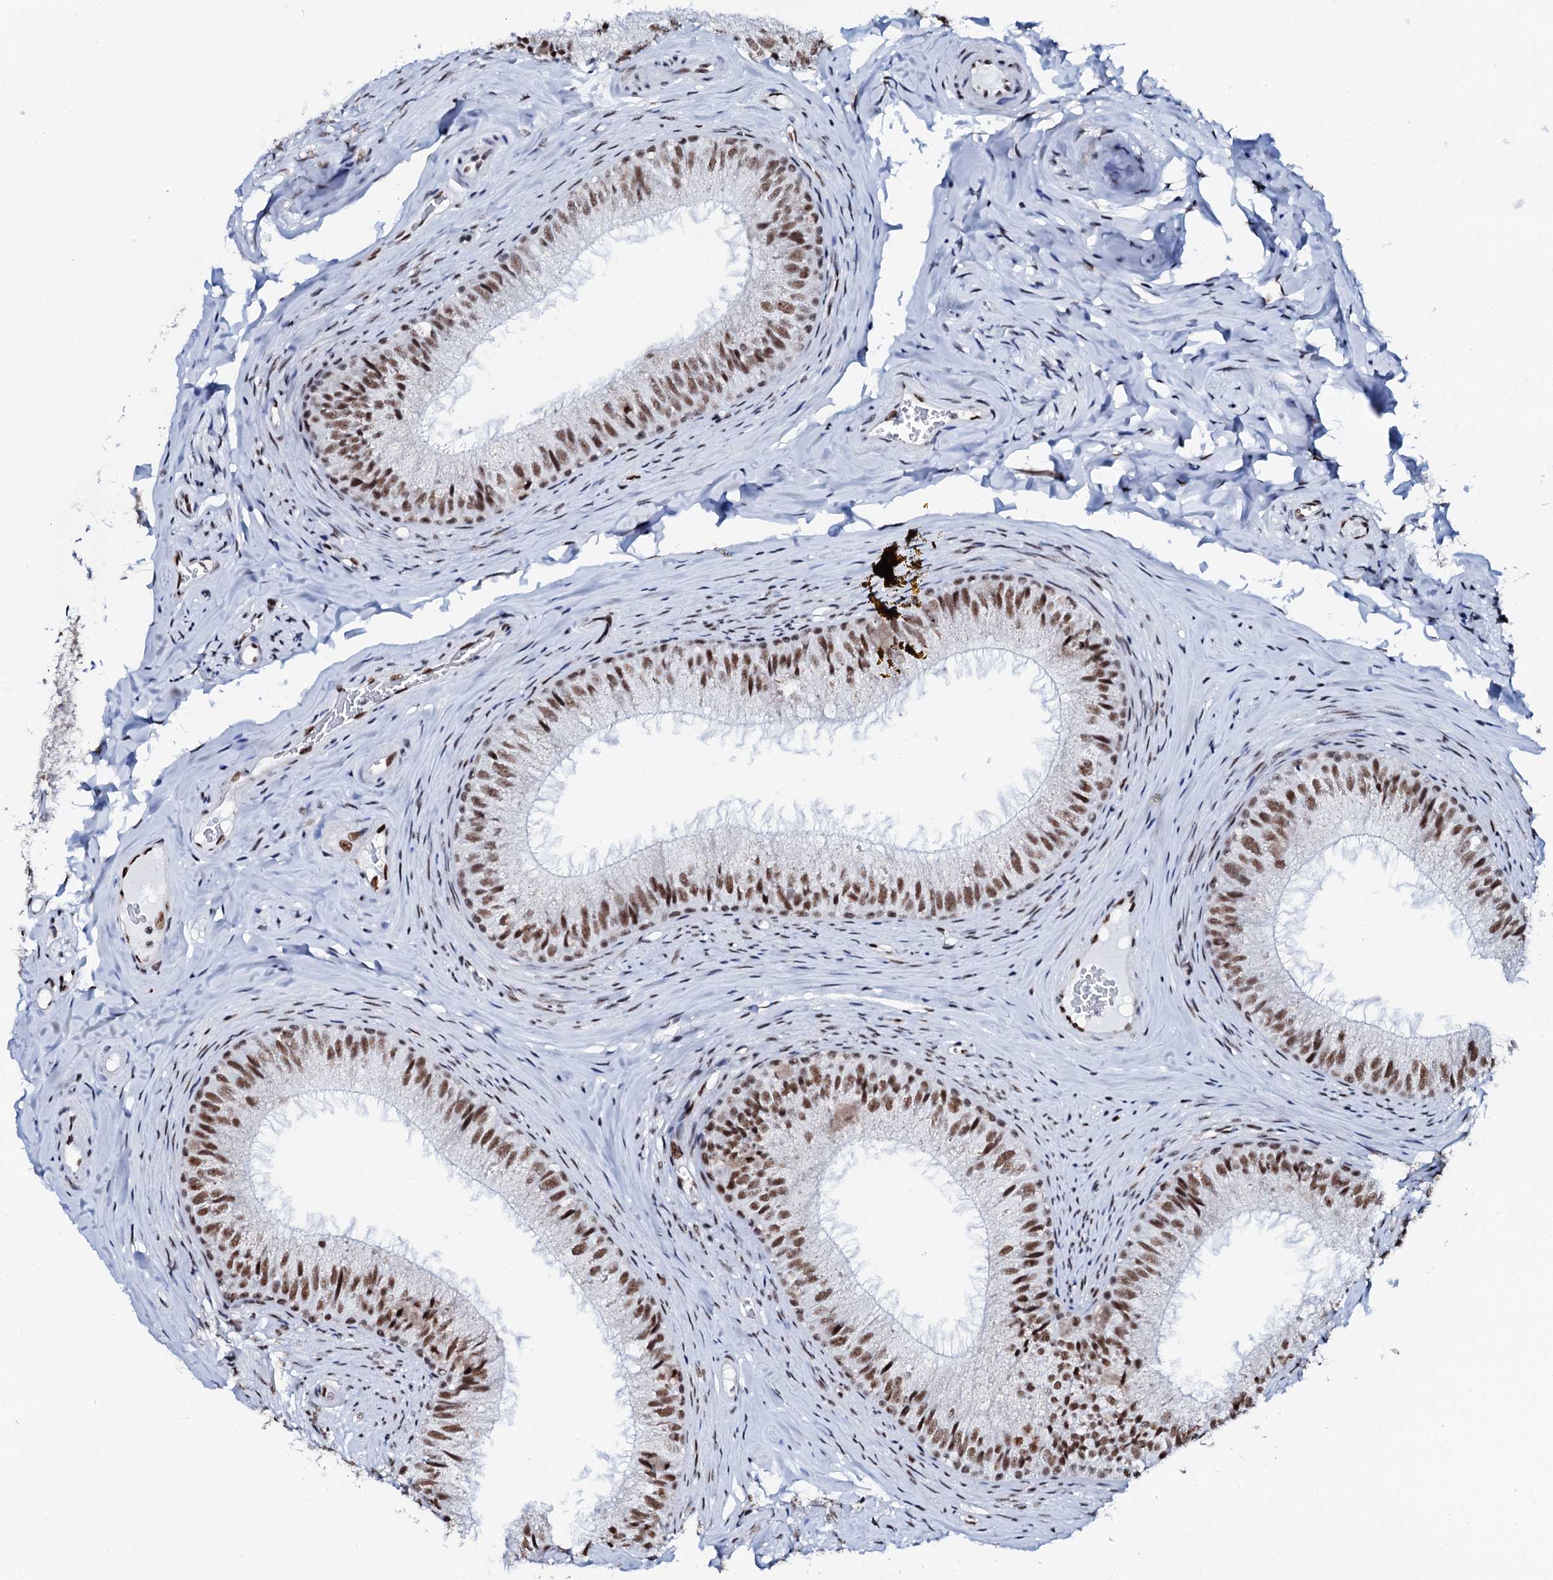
{"staining": {"intensity": "moderate", "quantity": ">75%", "location": "nuclear"}, "tissue": "epididymis", "cell_type": "Glandular cells", "image_type": "normal", "snomed": [{"axis": "morphology", "description": "Normal tissue, NOS"}, {"axis": "topography", "description": "Epididymis"}], "caption": "Immunohistochemical staining of unremarkable epididymis demonstrates moderate nuclear protein expression in approximately >75% of glandular cells.", "gene": "NKAPD1", "patient": {"sex": "male", "age": 34}}